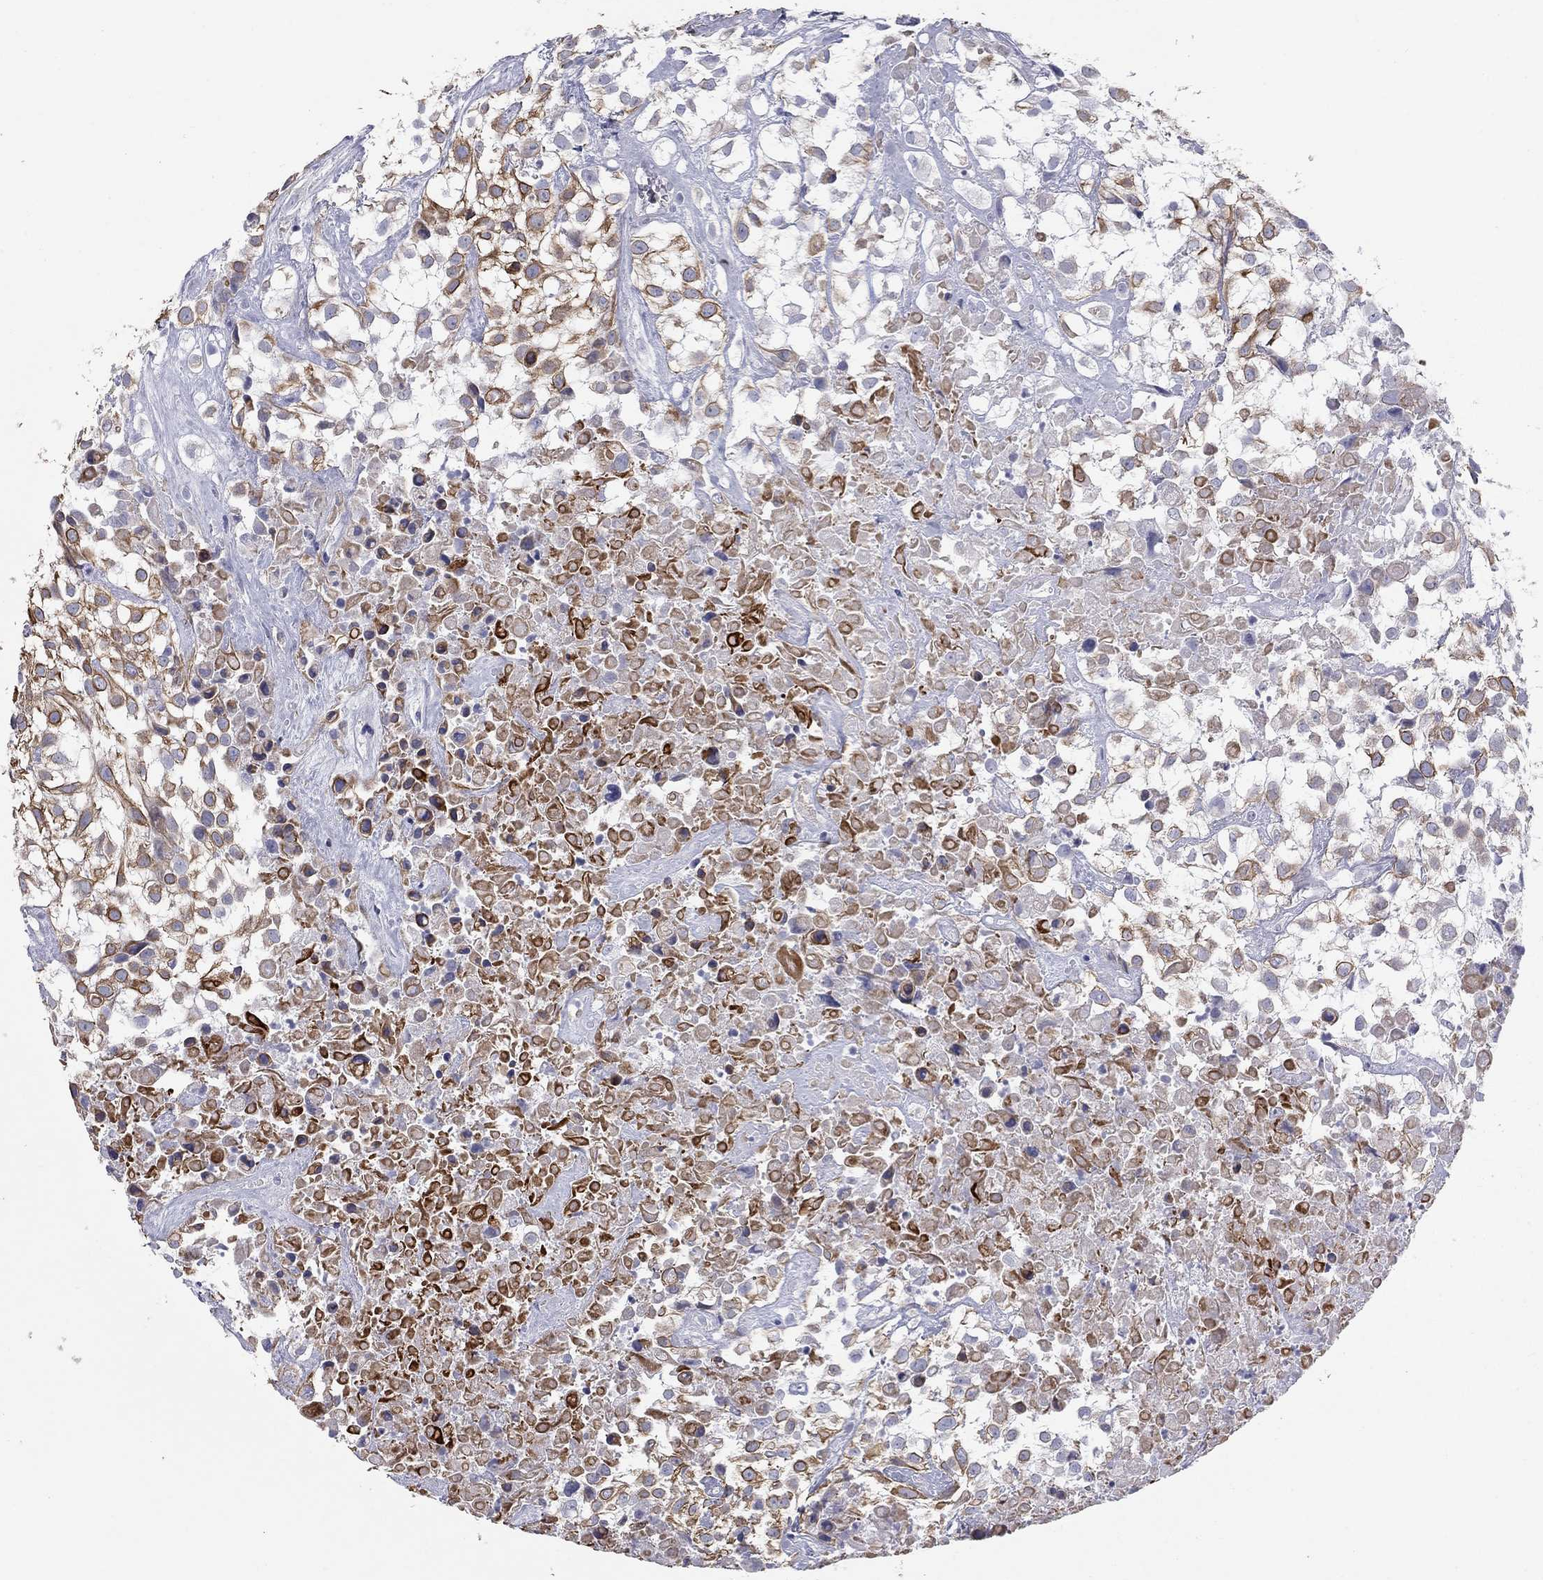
{"staining": {"intensity": "moderate", "quantity": "25%-75%", "location": "cytoplasmic/membranous"}, "tissue": "urothelial cancer", "cell_type": "Tumor cells", "image_type": "cancer", "snomed": [{"axis": "morphology", "description": "Urothelial carcinoma, High grade"}, {"axis": "topography", "description": "Urinary bladder"}], "caption": "Immunohistochemistry of urothelial cancer displays medium levels of moderate cytoplasmic/membranous expression in approximately 25%-75% of tumor cells.", "gene": "KRT75", "patient": {"sex": "male", "age": 56}}